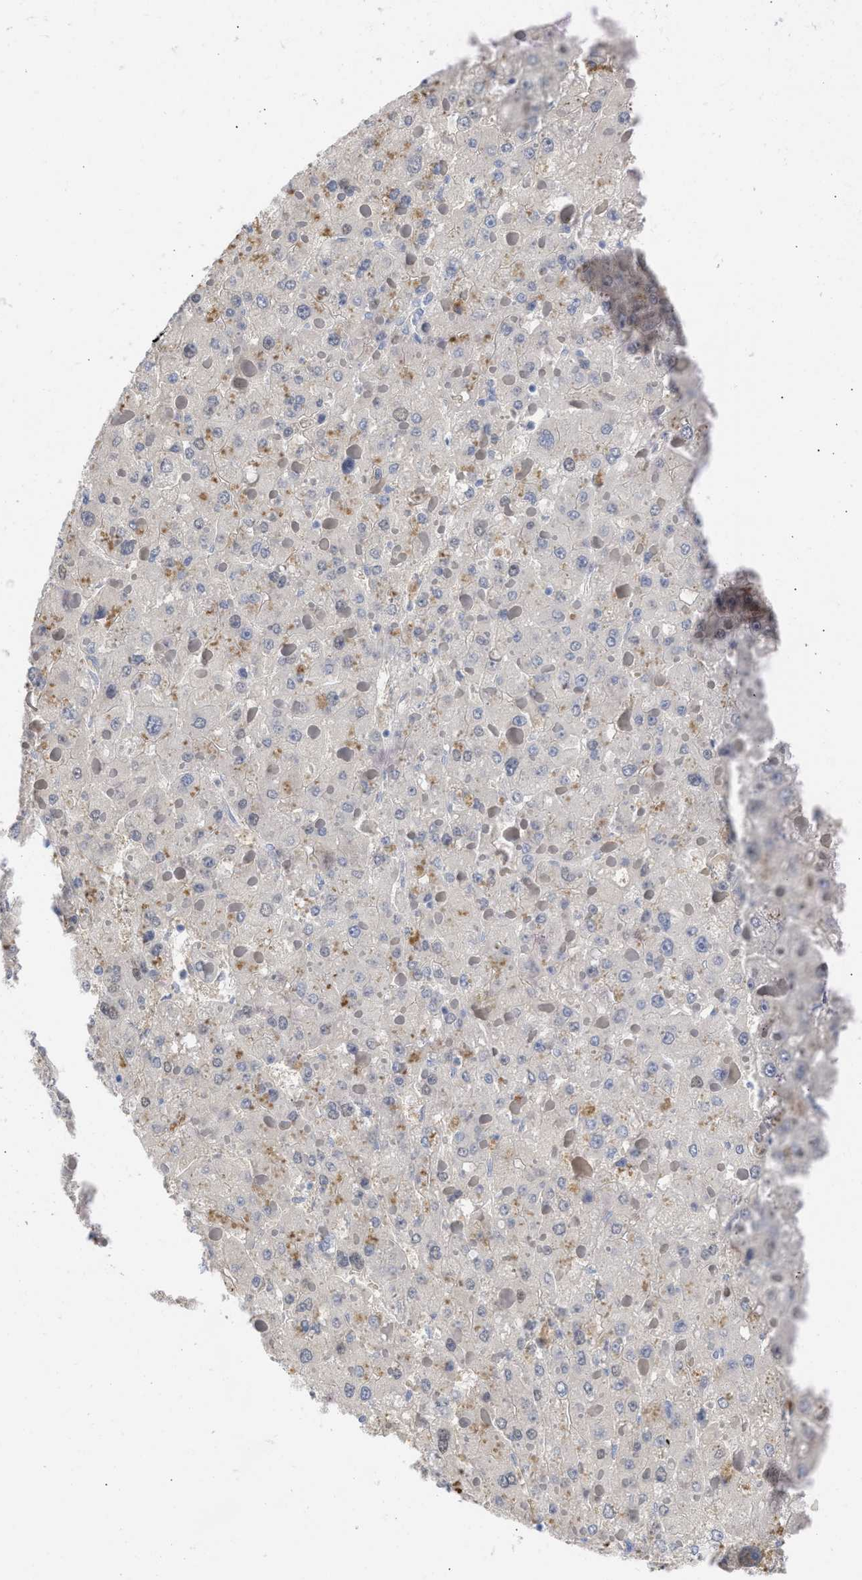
{"staining": {"intensity": "negative", "quantity": "none", "location": "none"}, "tissue": "liver cancer", "cell_type": "Tumor cells", "image_type": "cancer", "snomed": [{"axis": "morphology", "description": "Carcinoma, Hepatocellular, NOS"}, {"axis": "topography", "description": "Liver"}], "caption": "High power microscopy micrograph of an IHC image of liver cancer, revealing no significant staining in tumor cells. (DAB immunohistochemistry with hematoxylin counter stain).", "gene": "THRA", "patient": {"sex": "female", "age": 73}}